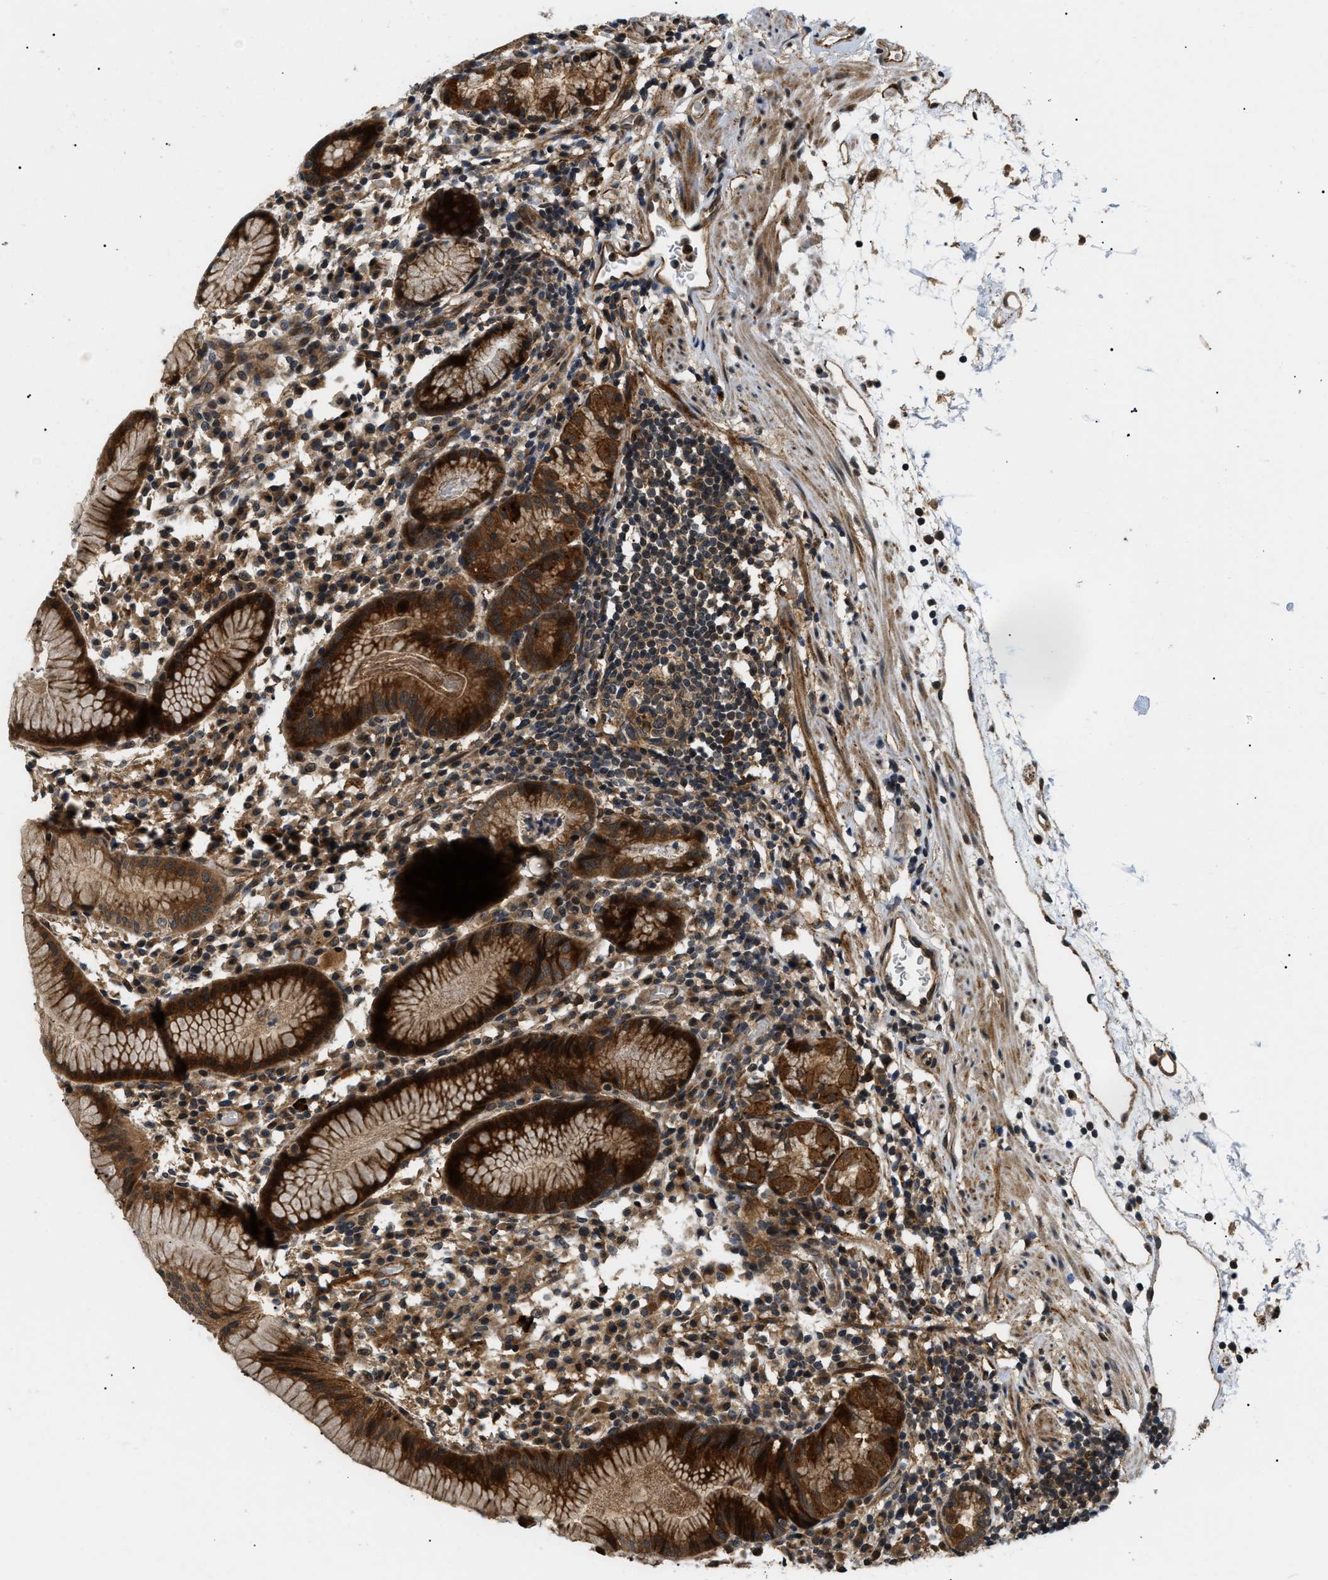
{"staining": {"intensity": "strong", "quantity": ">75%", "location": "cytoplasmic/membranous"}, "tissue": "stomach", "cell_type": "Glandular cells", "image_type": "normal", "snomed": [{"axis": "morphology", "description": "Normal tissue, NOS"}, {"axis": "topography", "description": "Stomach"}, {"axis": "topography", "description": "Stomach, lower"}], "caption": "A high-resolution photomicrograph shows immunohistochemistry staining of benign stomach, which reveals strong cytoplasmic/membranous positivity in approximately >75% of glandular cells.", "gene": "ATP6AP1", "patient": {"sex": "female", "age": 75}}